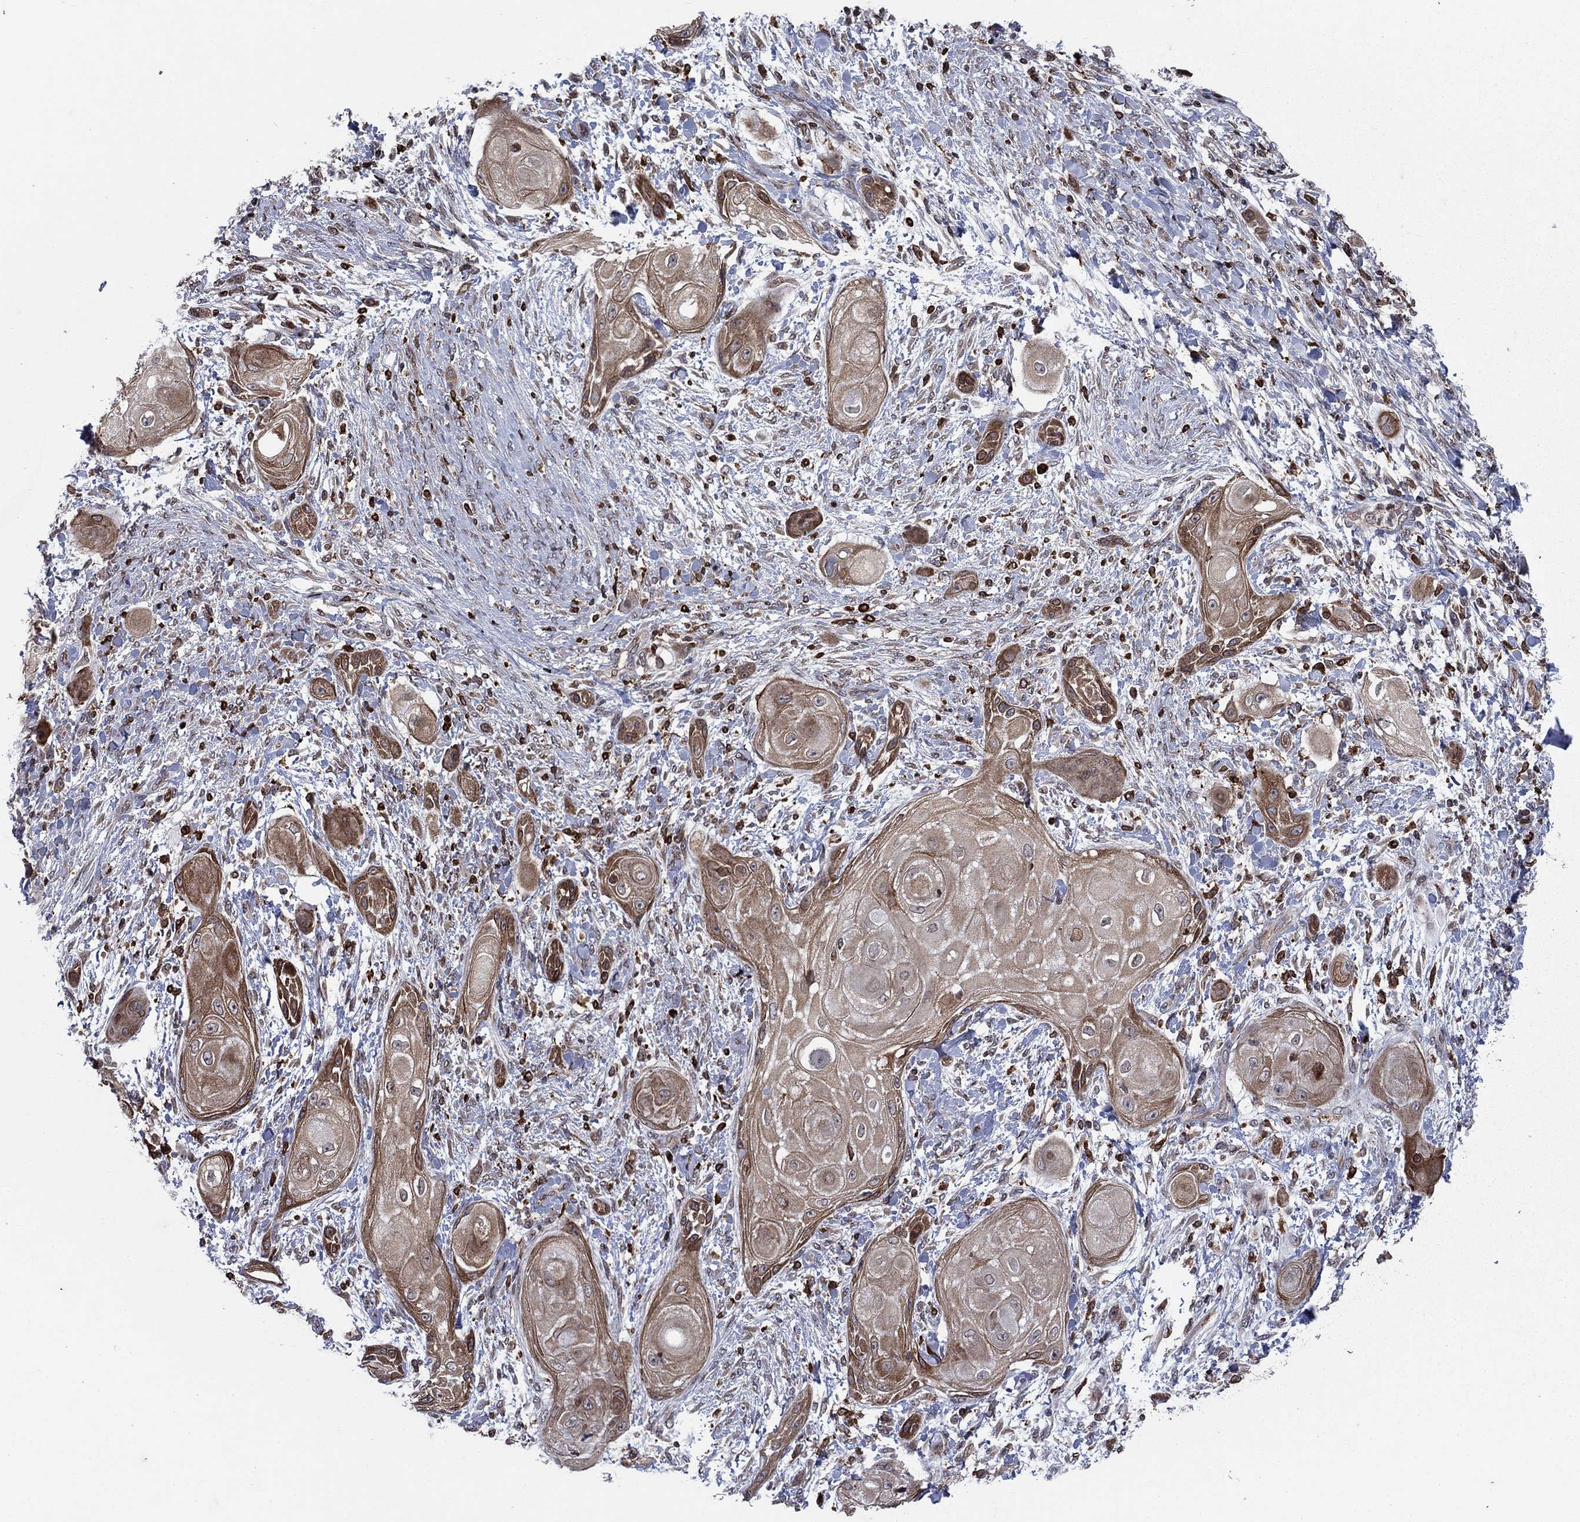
{"staining": {"intensity": "moderate", "quantity": ">75%", "location": "cytoplasmic/membranous"}, "tissue": "skin cancer", "cell_type": "Tumor cells", "image_type": "cancer", "snomed": [{"axis": "morphology", "description": "Squamous cell carcinoma, NOS"}, {"axis": "topography", "description": "Skin"}], "caption": "The image shows immunohistochemical staining of skin cancer (squamous cell carcinoma). There is moderate cytoplasmic/membranous expression is present in about >75% of tumor cells. (DAB IHC with brightfield microscopy, high magnification).", "gene": "DHRS7", "patient": {"sex": "male", "age": 62}}